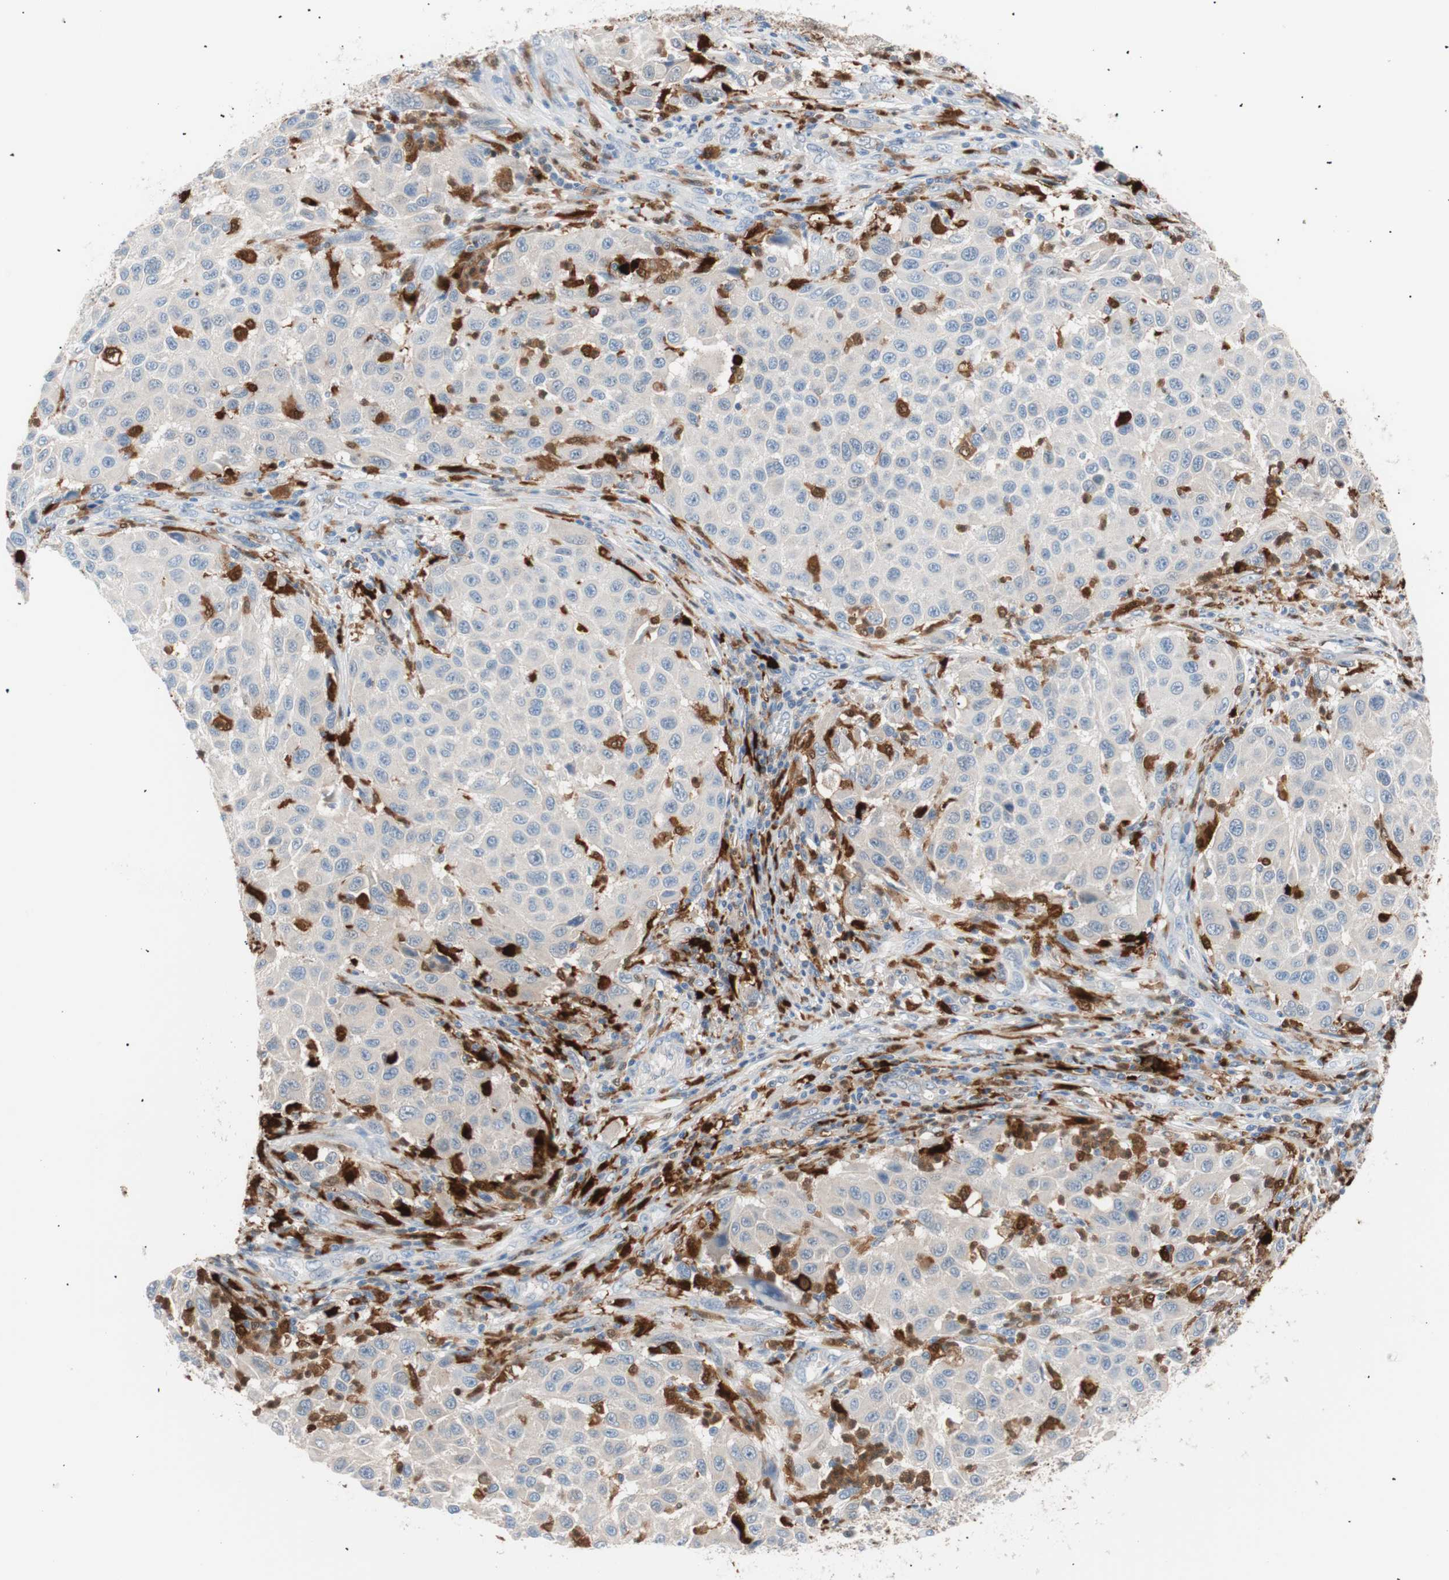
{"staining": {"intensity": "strong", "quantity": "<25%", "location": "cytoplasmic/membranous"}, "tissue": "melanoma", "cell_type": "Tumor cells", "image_type": "cancer", "snomed": [{"axis": "morphology", "description": "Malignant melanoma, Metastatic site"}, {"axis": "topography", "description": "Lymph node"}], "caption": "The histopathology image demonstrates staining of melanoma, revealing strong cytoplasmic/membranous protein staining (brown color) within tumor cells.", "gene": "IL18", "patient": {"sex": "male", "age": 61}}